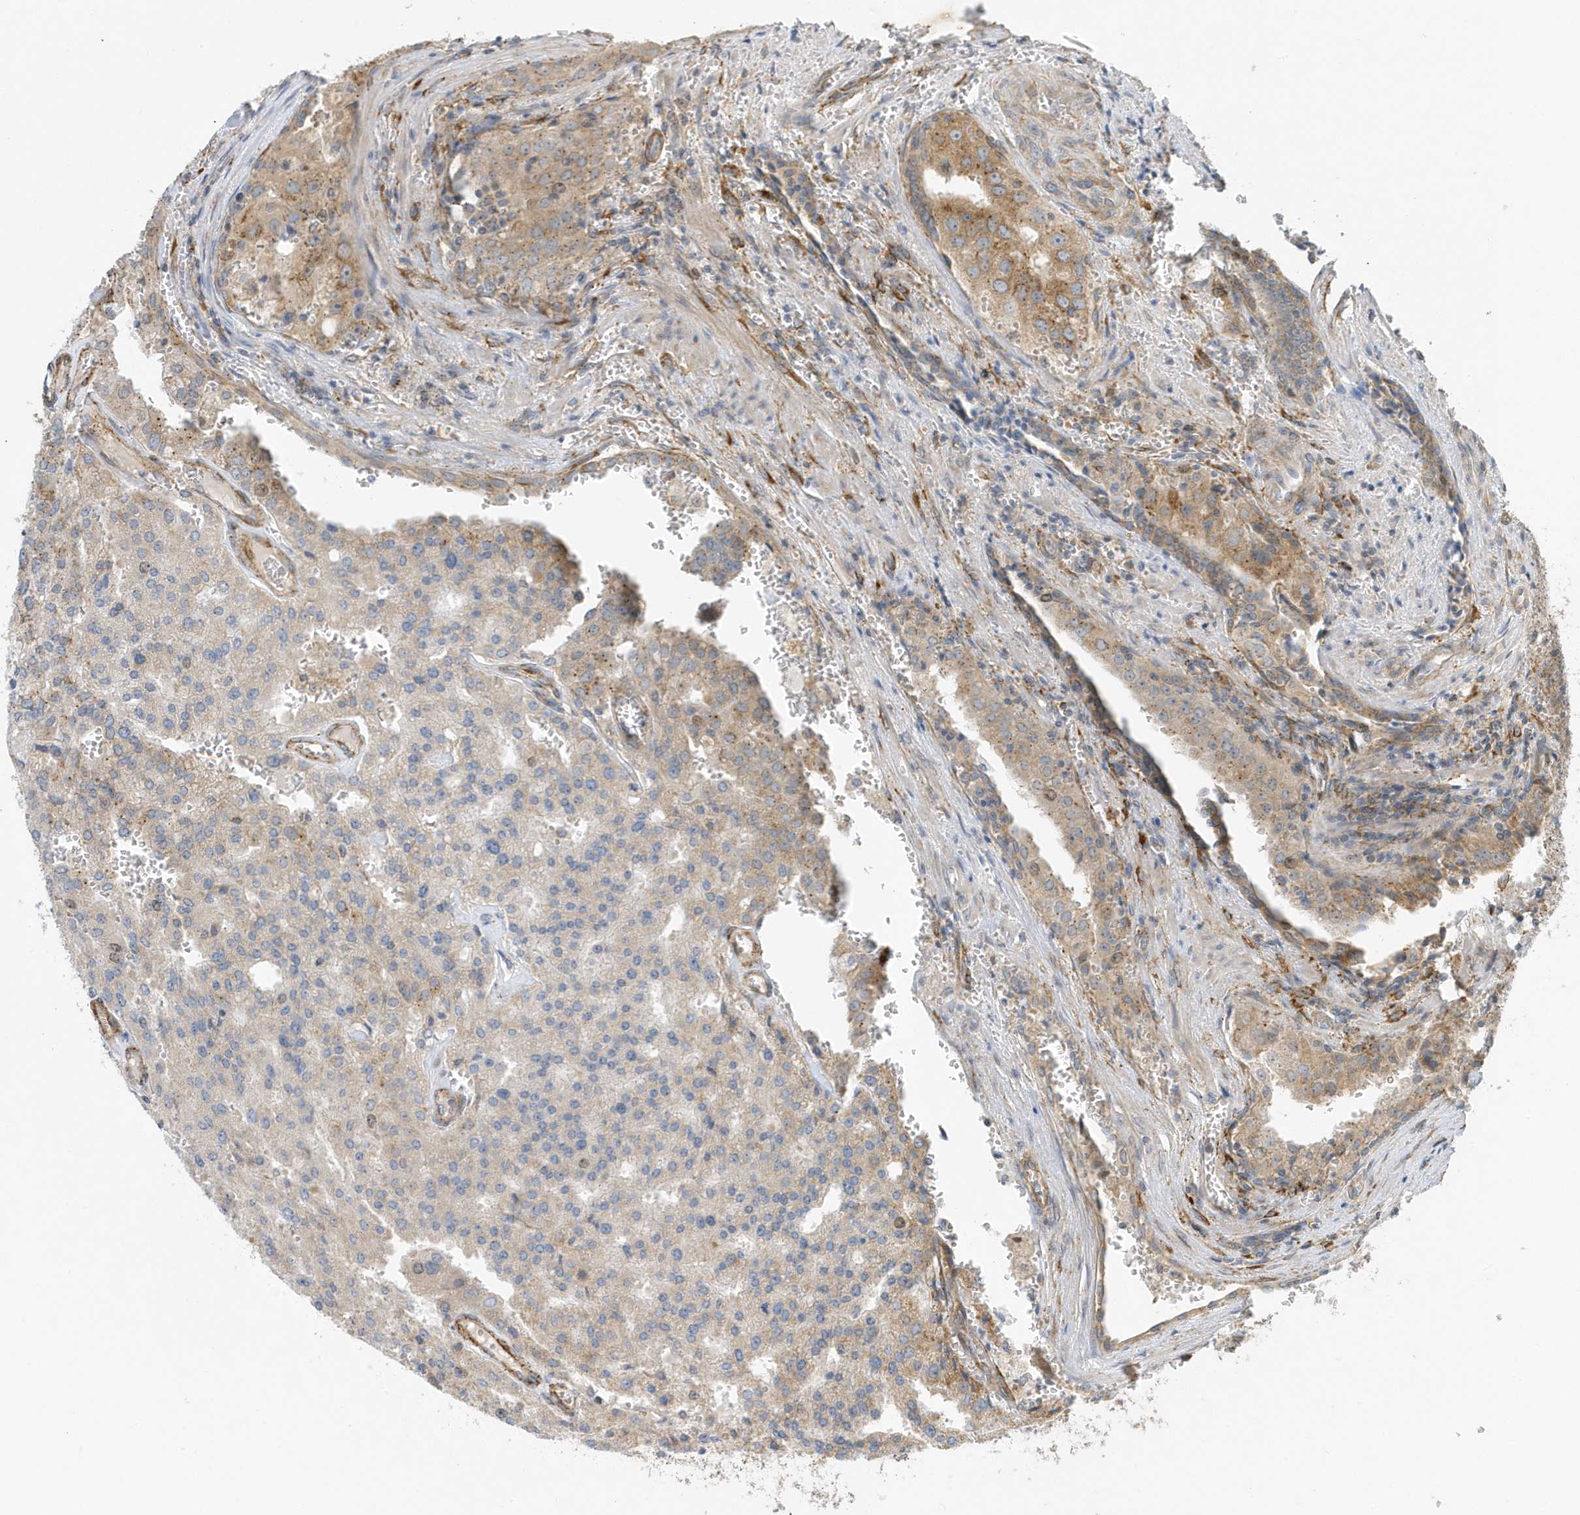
{"staining": {"intensity": "moderate", "quantity": "<25%", "location": "cytoplasmic/membranous"}, "tissue": "prostate cancer", "cell_type": "Tumor cells", "image_type": "cancer", "snomed": [{"axis": "morphology", "description": "Adenocarcinoma, High grade"}, {"axis": "topography", "description": "Prostate"}], "caption": "There is low levels of moderate cytoplasmic/membranous expression in tumor cells of adenocarcinoma (high-grade) (prostate), as demonstrated by immunohistochemical staining (brown color).", "gene": "HRH4", "patient": {"sex": "male", "age": 68}}